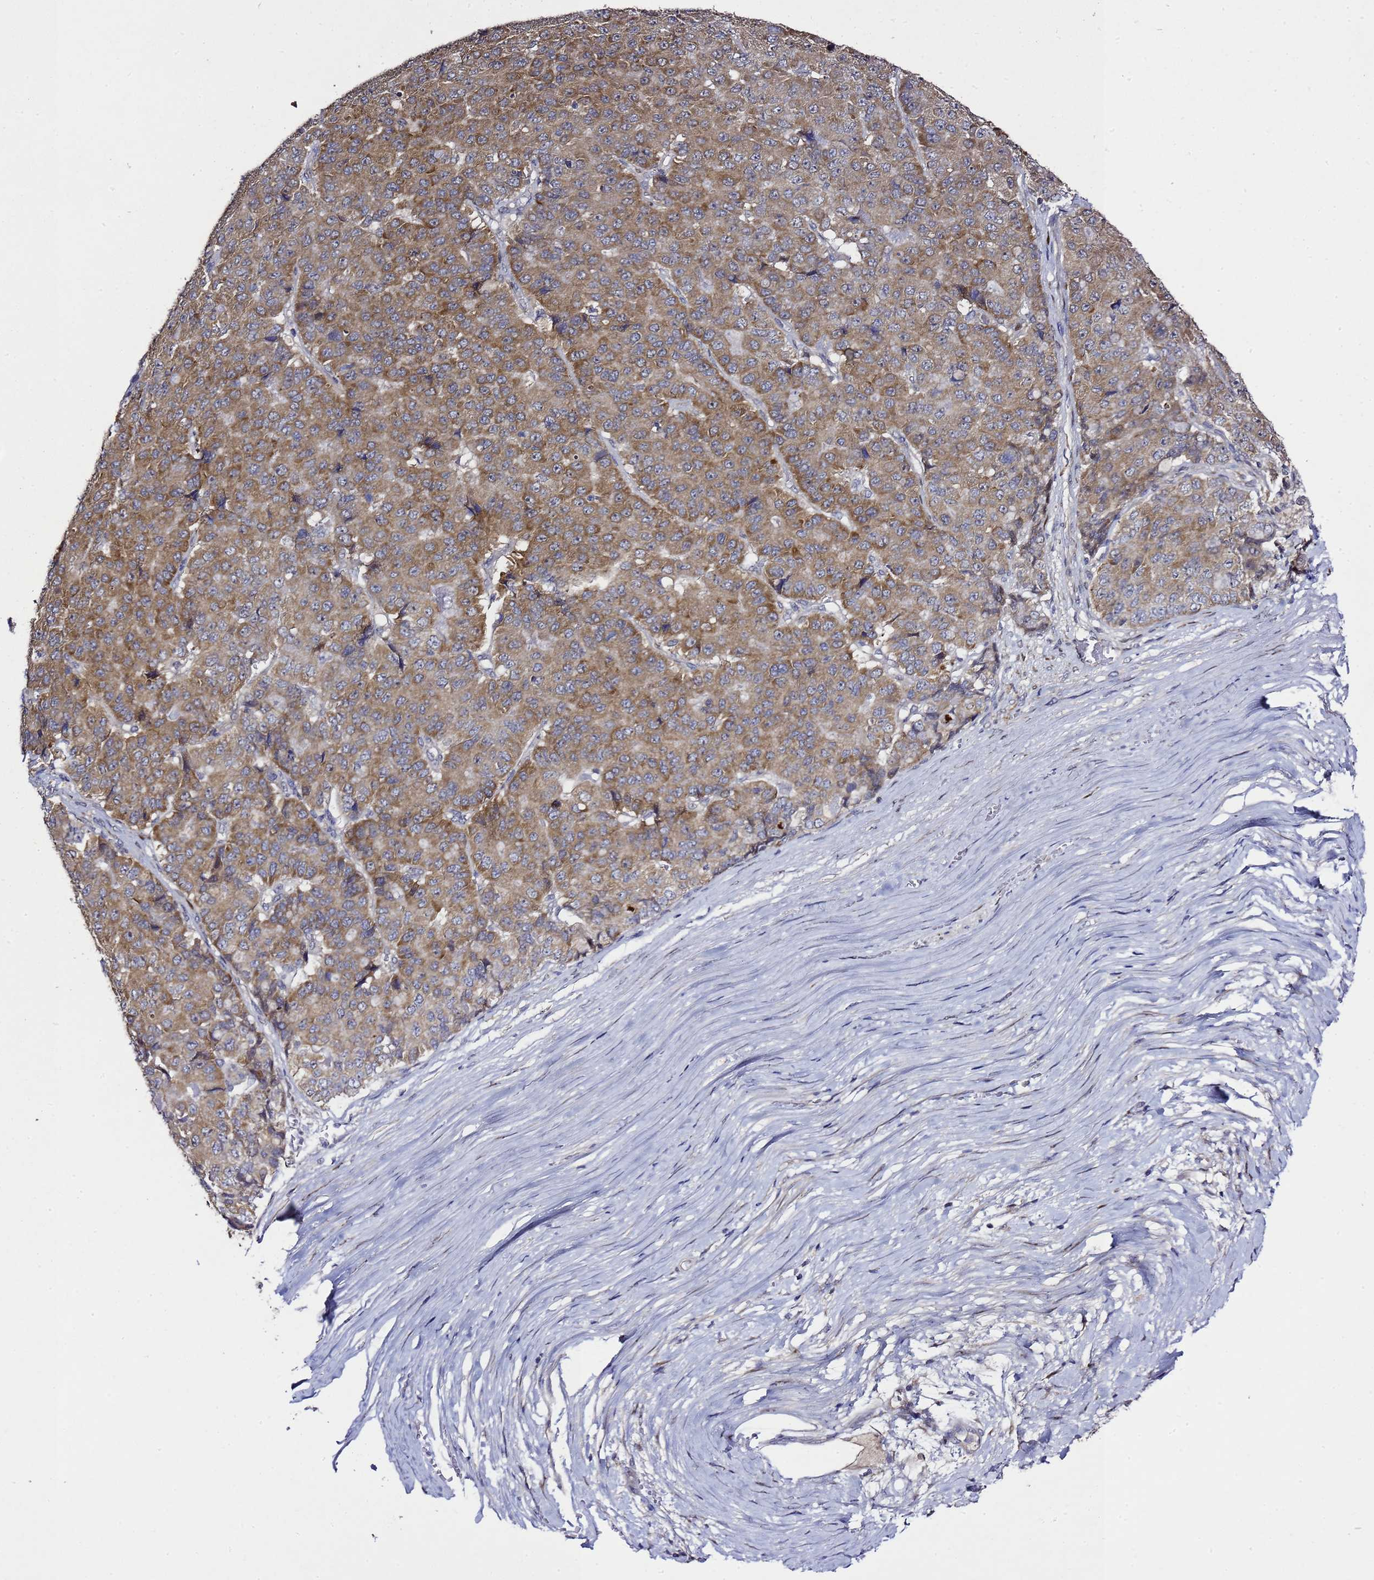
{"staining": {"intensity": "moderate", "quantity": ">75%", "location": "cytoplasmic/membranous"}, "tissue": "pancreatic cancer", "cell_type": "Tumor cells", "image_type": "cancer", "snomed": [{"axis": "morphology", "description": "Adenocarcinoma, NOS"}, {"axis": "topography", "description": "Pancreas"}], "caption": "Protein expression analysis of human pancreatic cancer reveals moderate cytoplasmic/membranous positivity in approximately >75% of tumor cells.", "gene": "ALG3", "patient": {"sex": "male", "age": 50}}